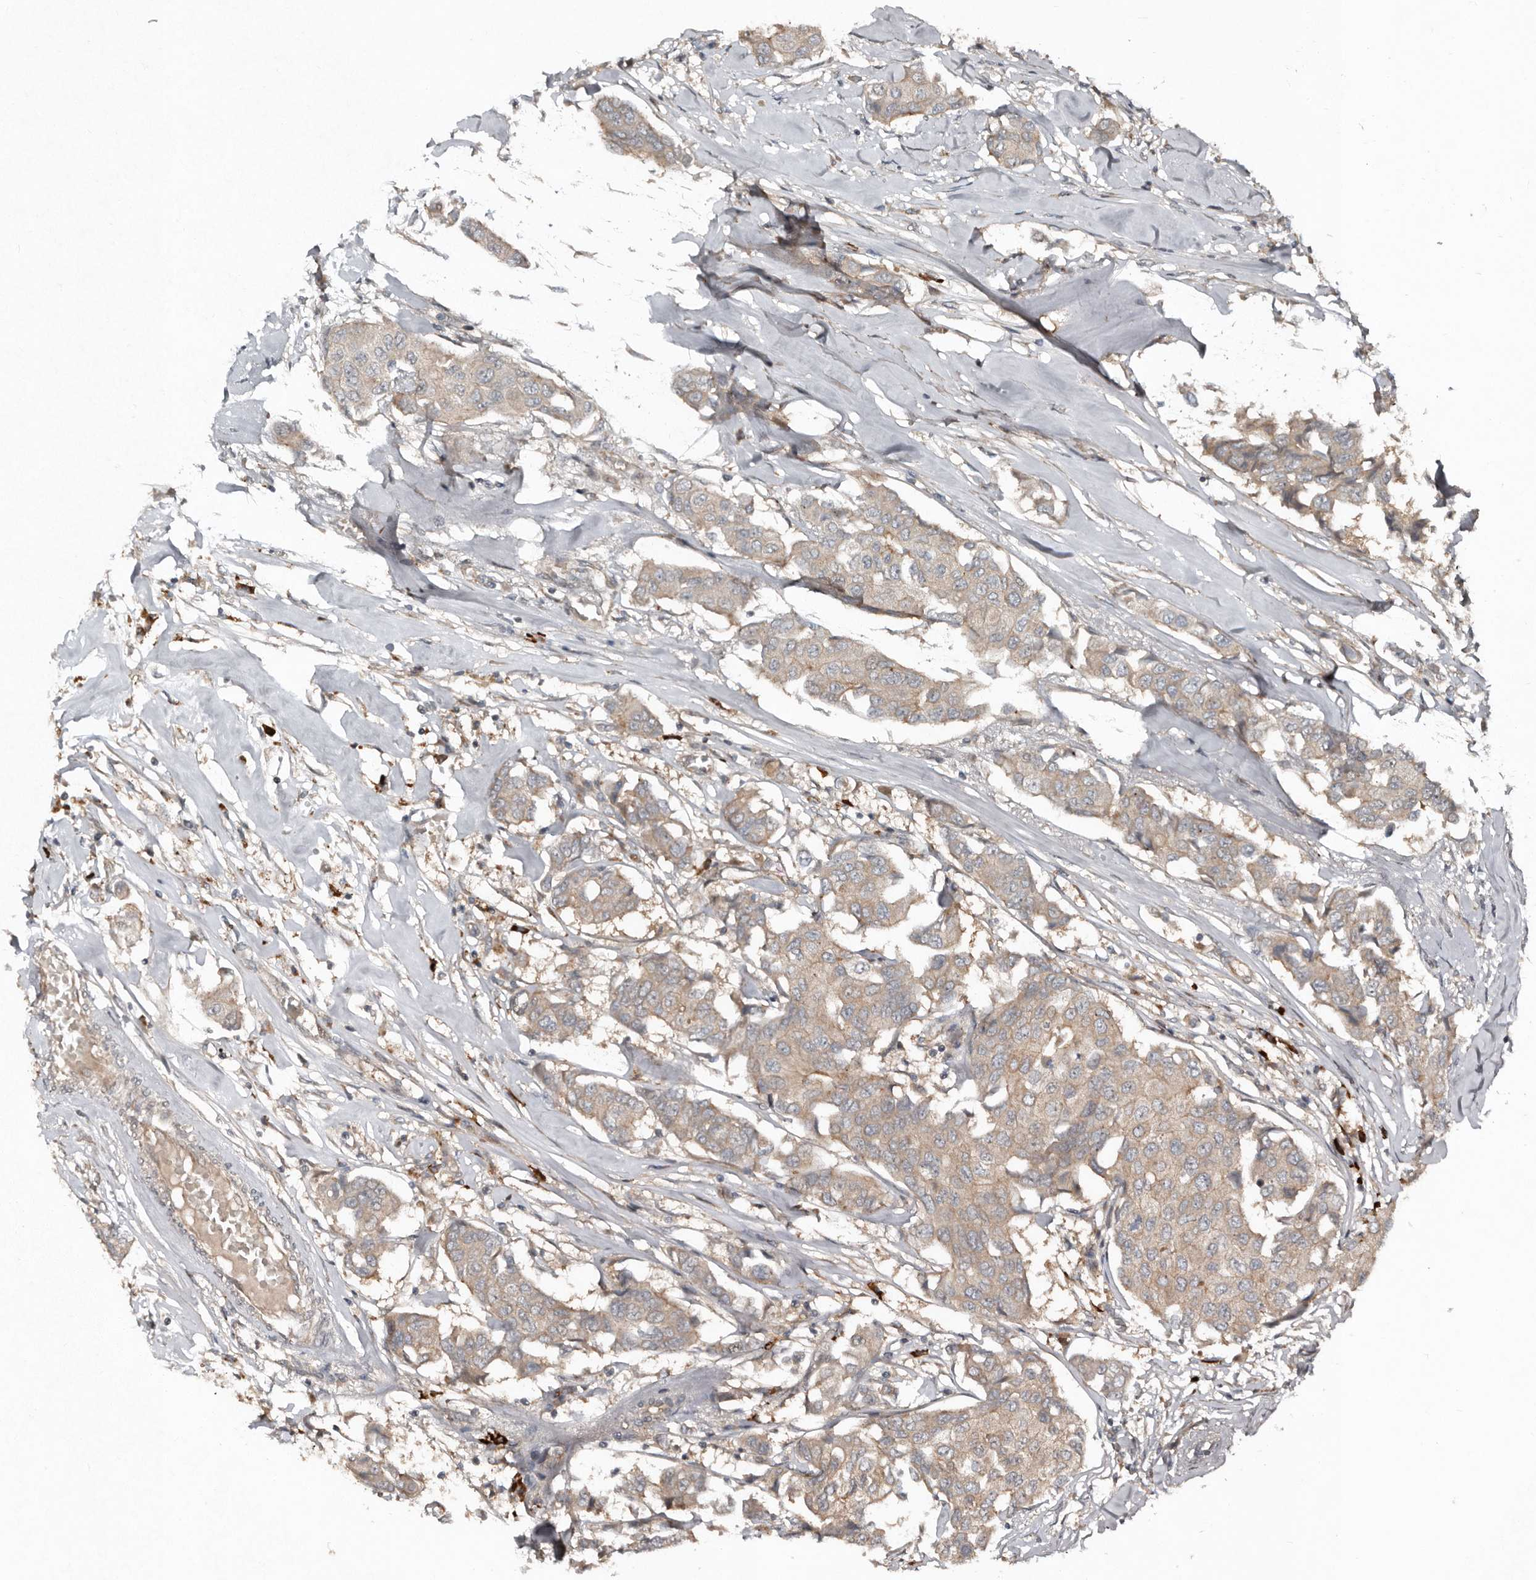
{"staining": {"intensity": "weak", "quantity": "25%-75%", "location": "cytoplasmic/membranous"}, "tissue": "breast cancer", "cell_type": "Tumor cells", "image_type": "cancer", "snomed": [{"axis": "morphology", "description": "Duct carcinoma"}, {"axis": "topography", "description": "Breast"}], "caption": "A brown stain shows weak cytoplasmic/membranous expression of a protein in human invasive ductal carcinoma (breast) tumor cells.", "gene": "TEAD3", "patient": {"sex": "female", "age": 80}}